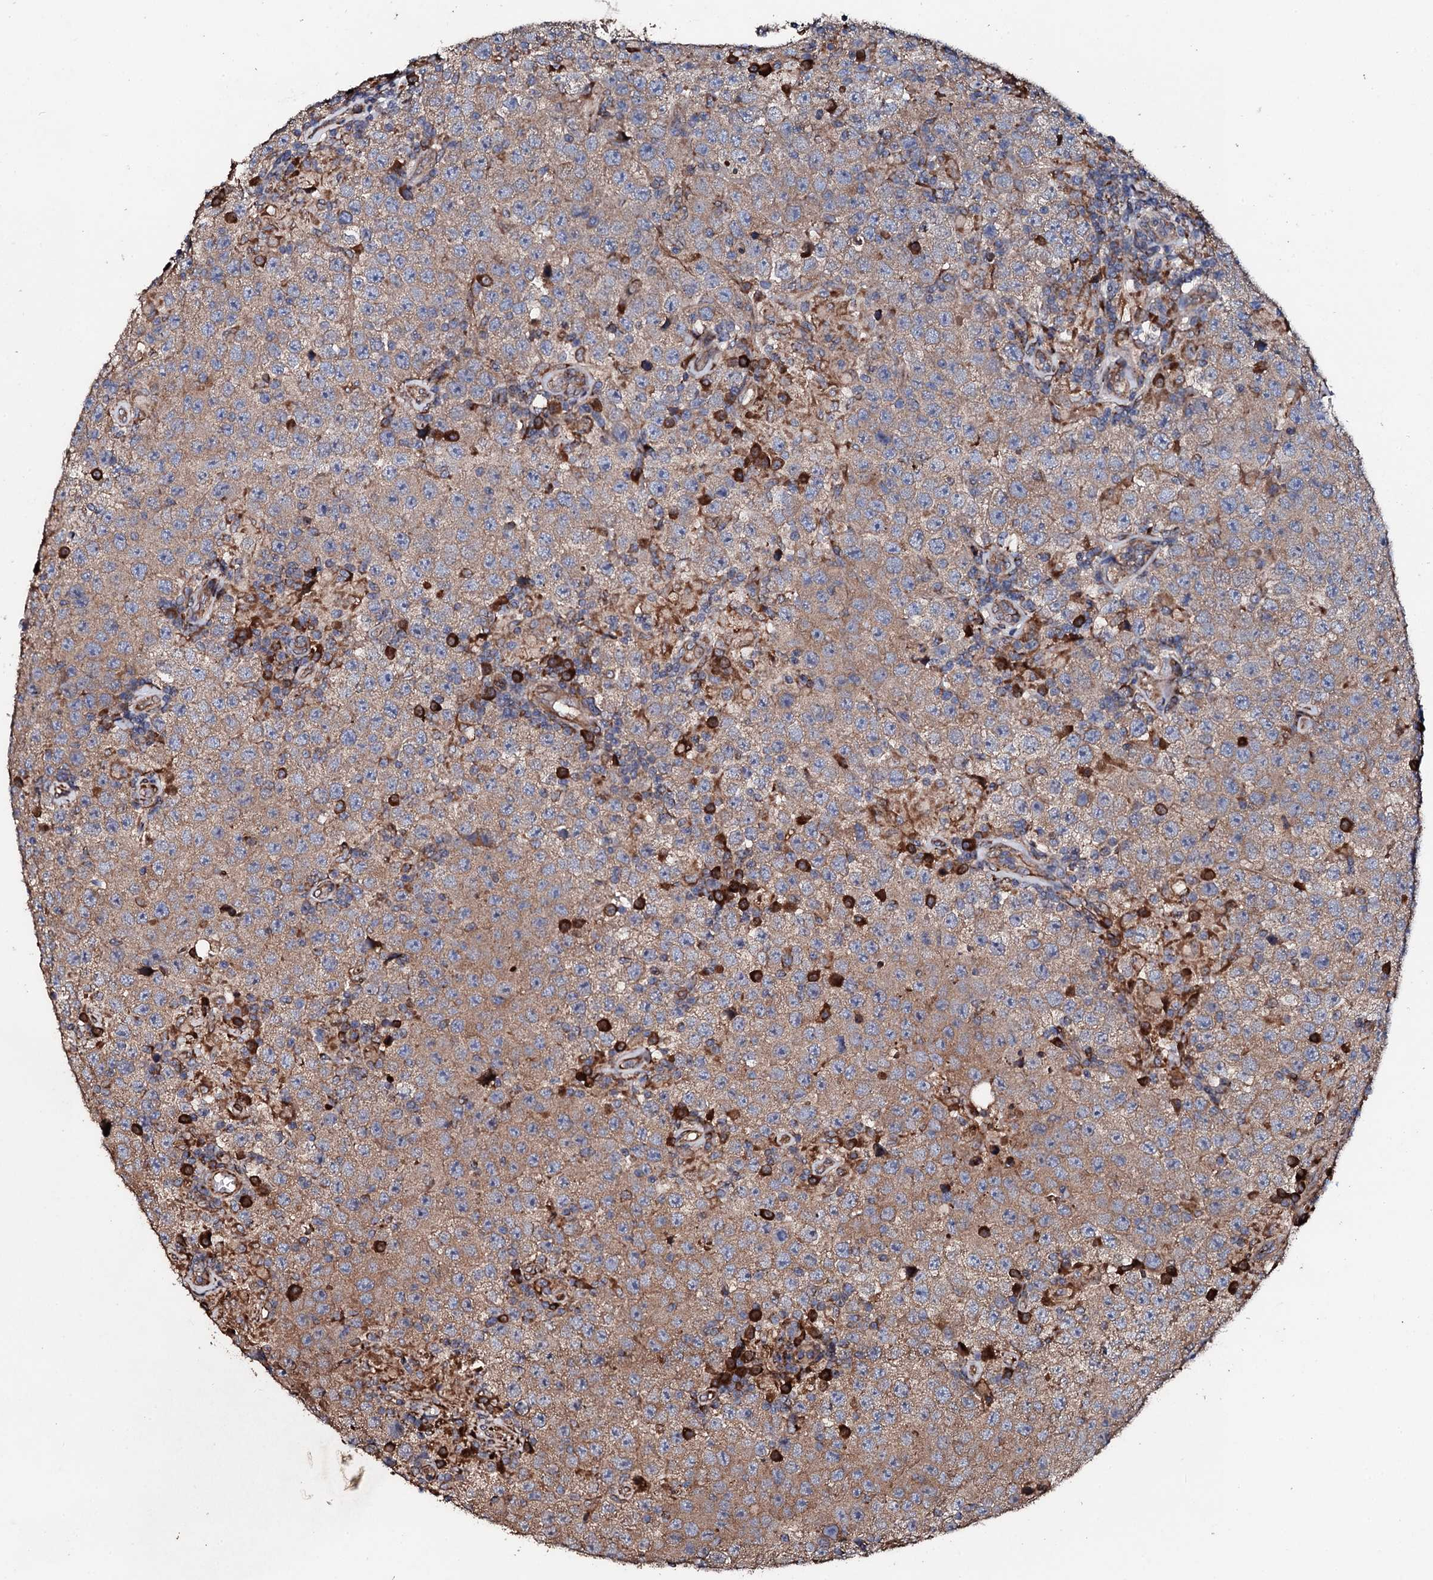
{"staining": {"intensity": "moderate", "quantity": ">75%", "location": "cytoplasmic/membranous"}, "tissue": "testis cancer", "cell_type": "Tumor cells", "image_type": "cancer", "snomed": [{"axis": "morphology", "description": "Normal tissue, NOS"}, {"axis": "morphology", "description": "Urothelial carcinoma, High grade"}, {"axis": "morphology", "description": "Seminoma, NOS"}, {"axis": "morphology", "description": "Carcinoma, Embryonal, NOS"}, {"axis": "topography", "description": "Urinary bladder"}, {"axis": "topography", "description": "Testis"}], "caption": "Tumor cells display medium levels of moderate cytoplasmic/membranous expression in approximately >75% of cells in seminoma (testis).", "gene": "CKAP5", "patient": {"sex": "male", "age": 41}}